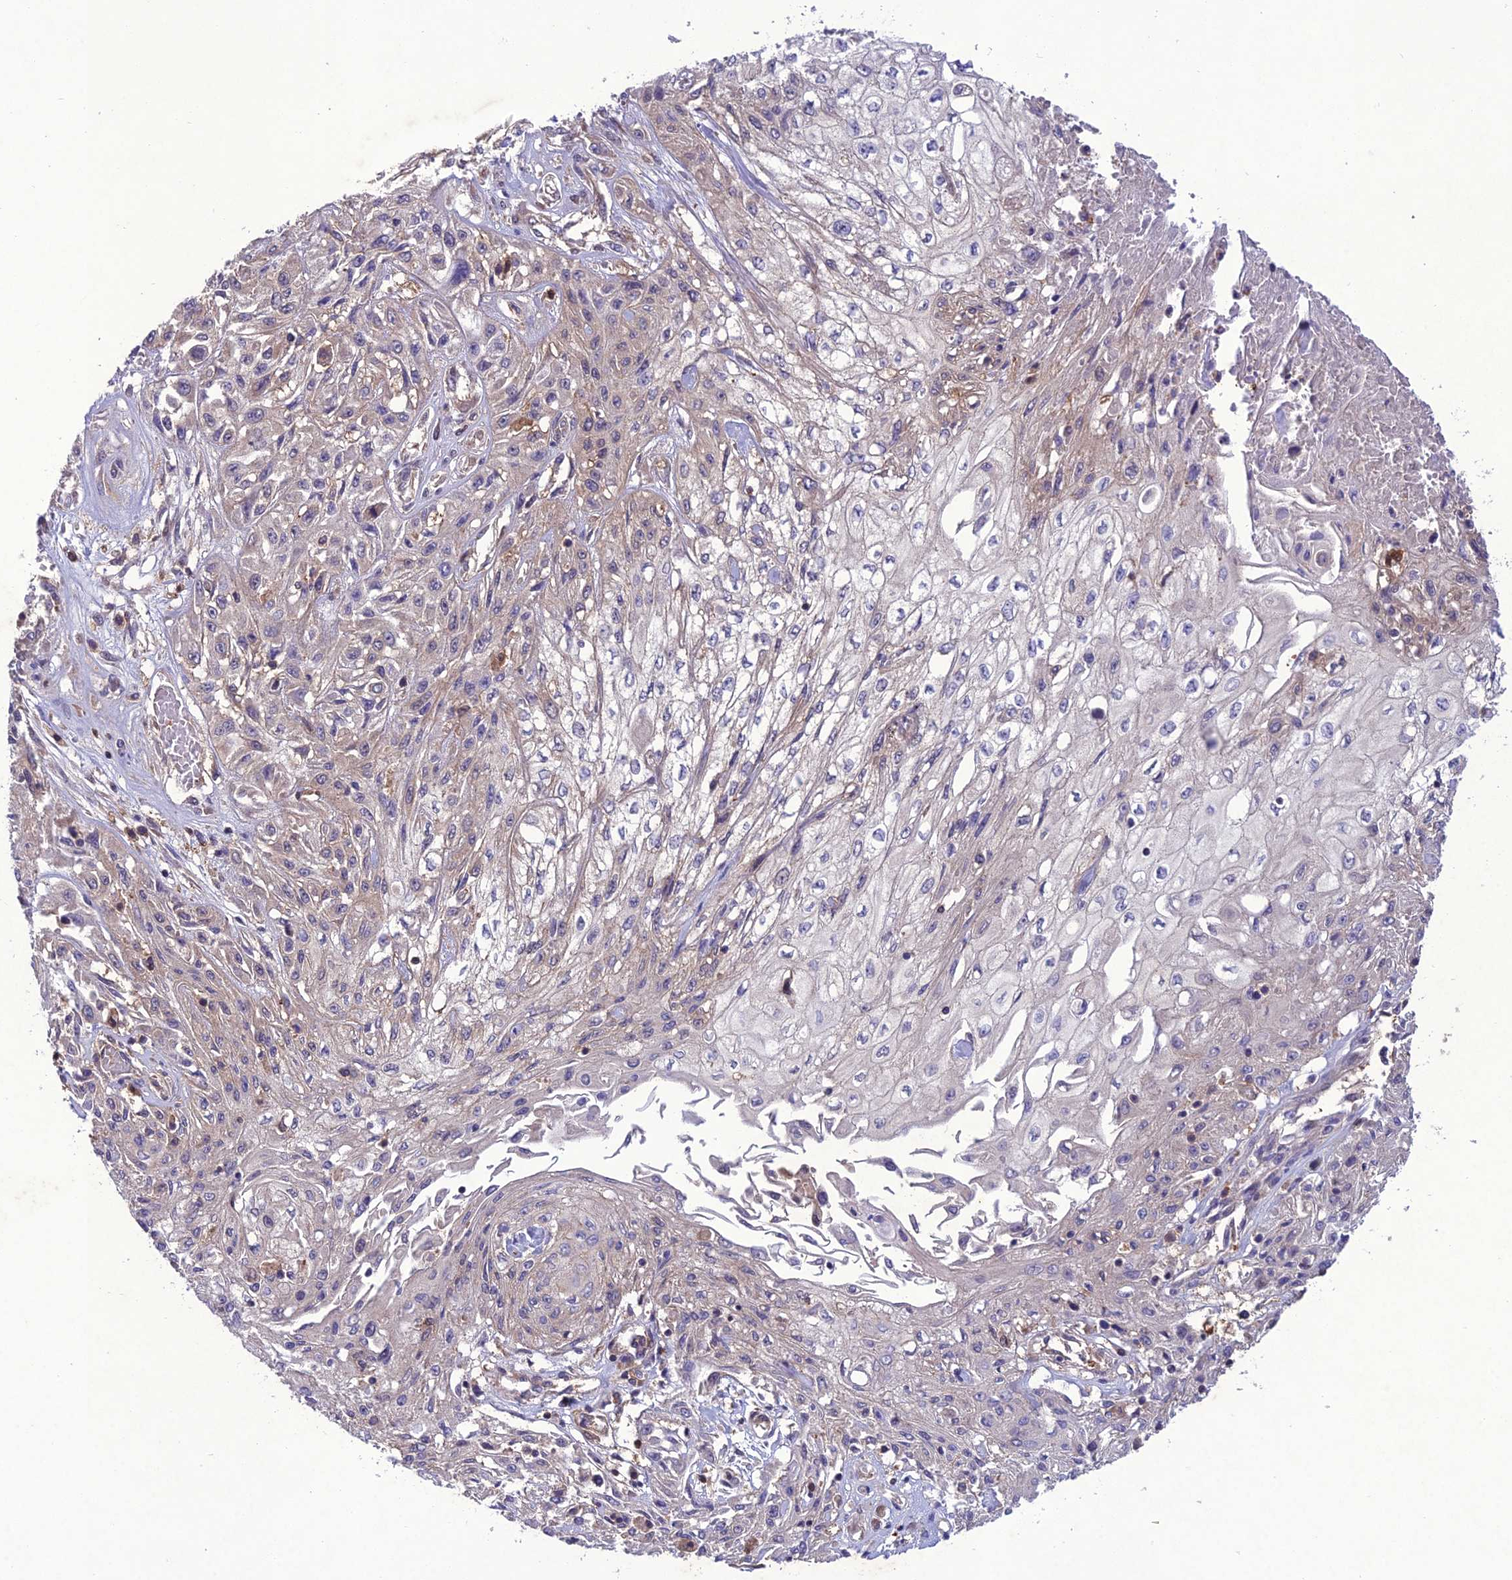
{"staining": {"intensity": "weak", "quantity": "25%-75%", "location": "cytoplasmic/membranous"}, "tissue": "skin cancer", "cell_type": "Tumor cells", "image_type": "cancer", "snomed": [{"axis": "morphology", "description": "Squamous cell carcinoma, NOS"}, {"axis": "morphology", "description": "Squamous cell carcinoma, metastatic, NOS"}, {"axis": "topography", "description": "Skin"}, {"axis": "topography", "description": "Lymph node"}], "caption": "The immunohistochemical stain labels weak cytoplasmic/membranous positivity in tumor cells of skin cancer (squamous cell carcinoma) tissue.", "gene": "GDF6", "patient": {"sex": "male", "age": 75}}